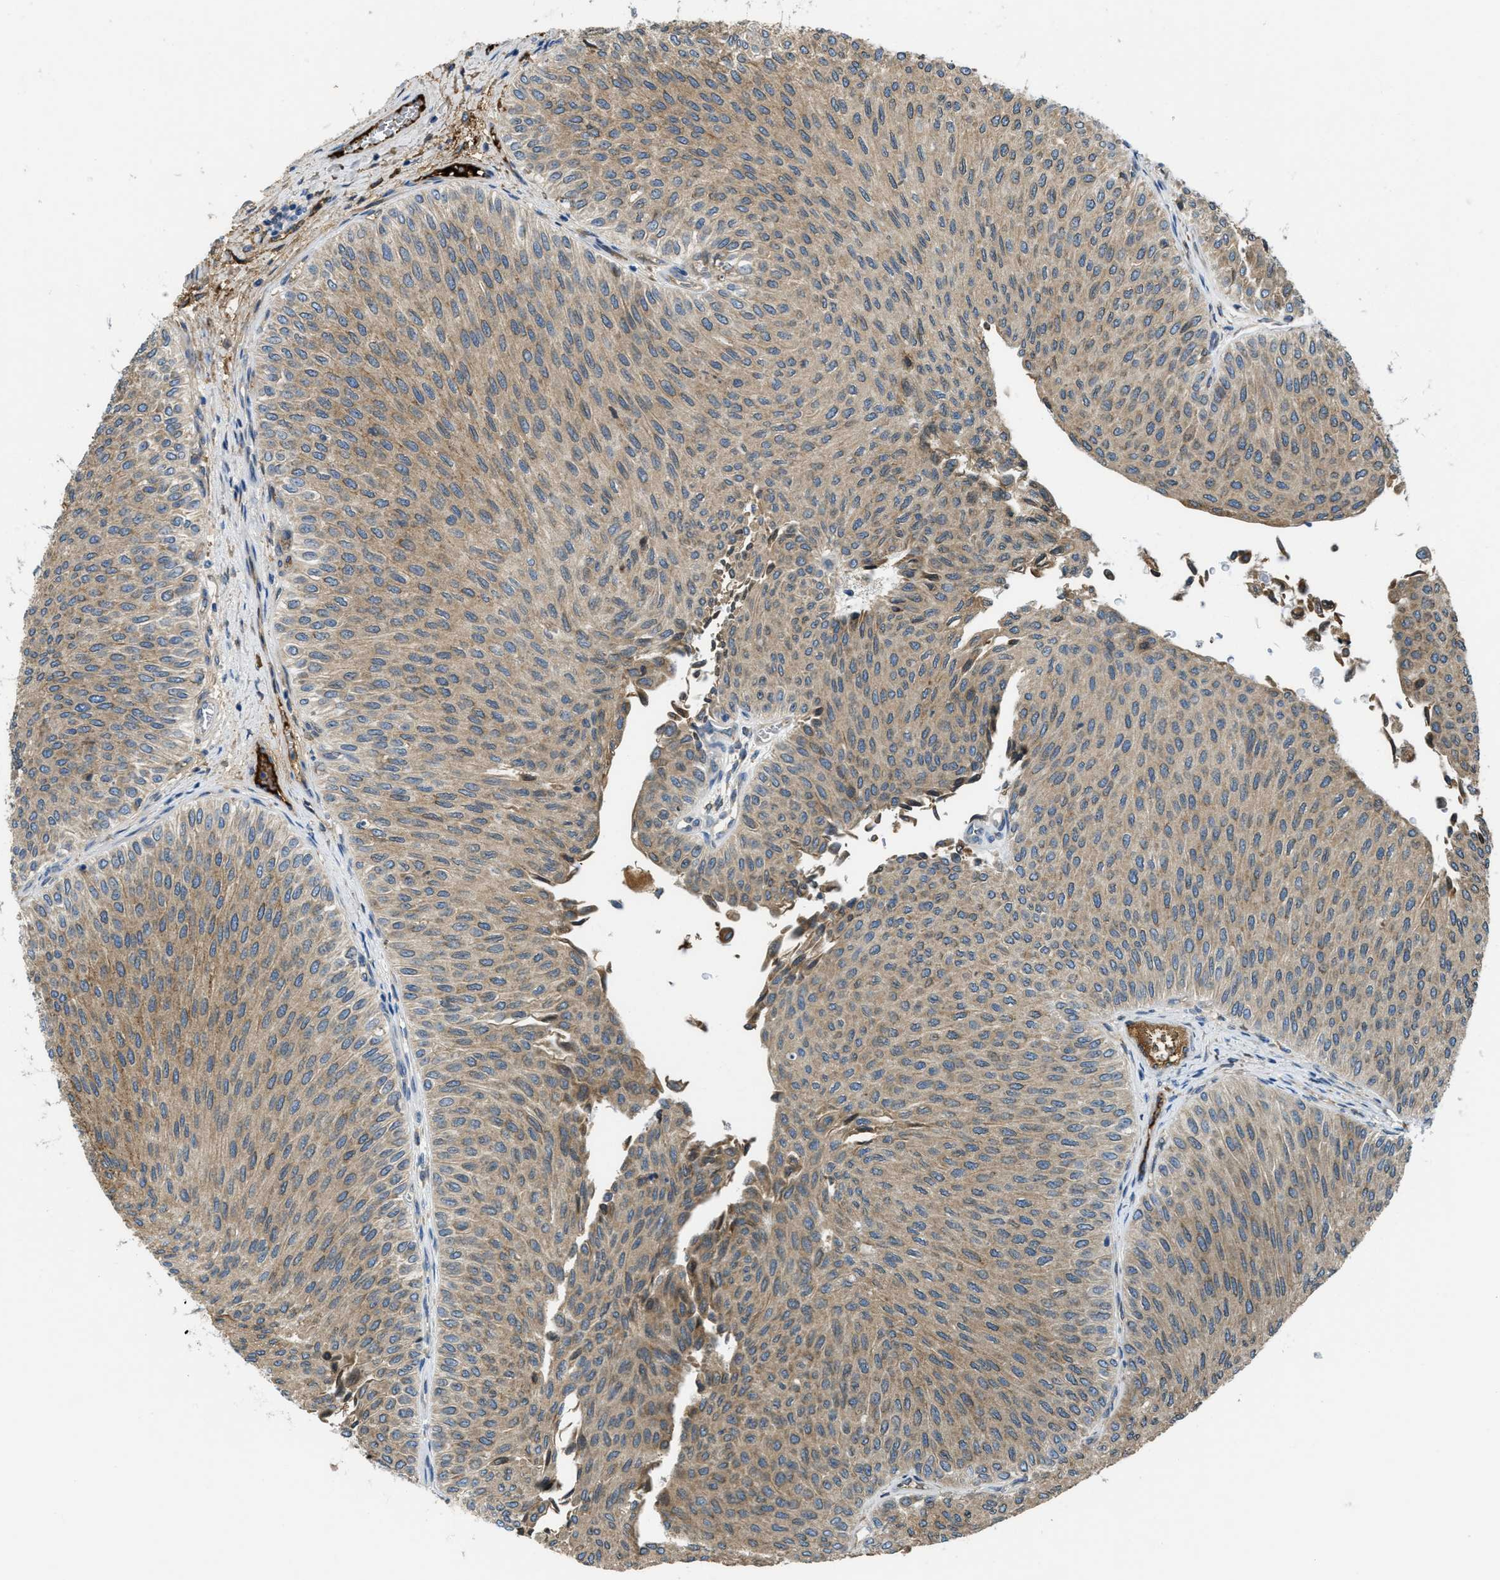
{"staining": {"intensity": "weak", "quantity": ">75%", "location": "cytoplasmic/membranous"}, "tissue": "urothelial cancer", "cell_type": "Tumor cells", "image_type": "cancer", "snomed": [{"axis": "morphology", "description": "Urothelial carcinoma, Low grade"}, {"axis": "topography", "description": "Urinary bladder"}], "caption": "This photomicrograph reveals urothelial cancer stained with immunohistochemistry to label a protein in brown. The cytoplasmic/membranous of tumor cells show weak positivity for the protein. Nuclei are counter-stained blue.", "gene": "MPDU1", "patient": {"sex": "male", "age": 78}}